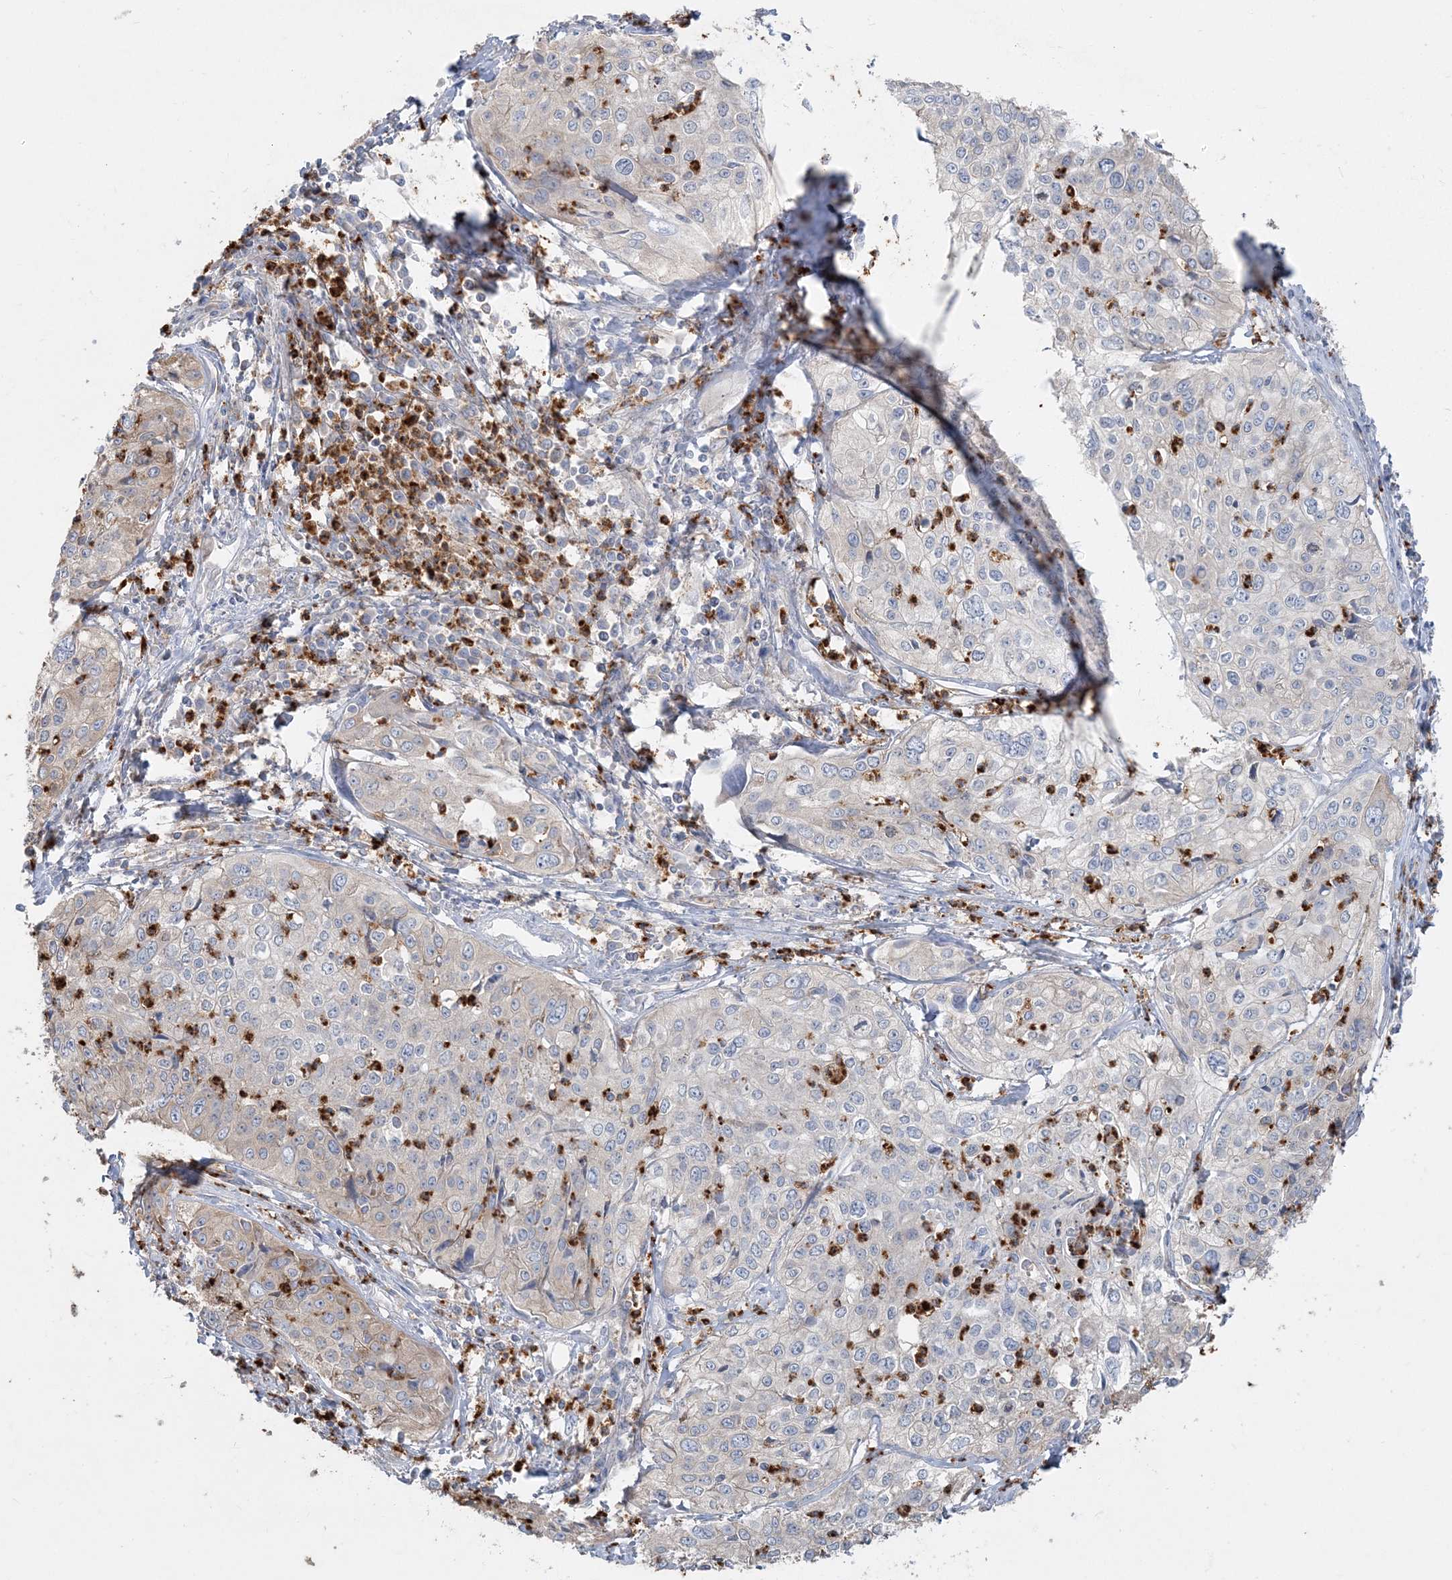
{"staining": {"intensity": "negative", "quantity": "none", "location": "none"}, "tissue": "cervical cancer", "cell_type": "Tumor cells", "image_type": "cancer", "snomed": [{"axis": "morphology", "description": "Squamous cell carcinoma, NOS"}, {"axis": "topography", "description": "Cervix"}], "caption": "Histopathology image shows no protein expression in tumor cells of cervical squamous cell carcinoma tissue. The staining was performed using DAB to visualize the protein expression in brown, while the nuclei were stained in blue with hematoxylin (Magnification: 20x).", "gene": "CCNJ", "patient": {"sex": "female", "age": 31}}